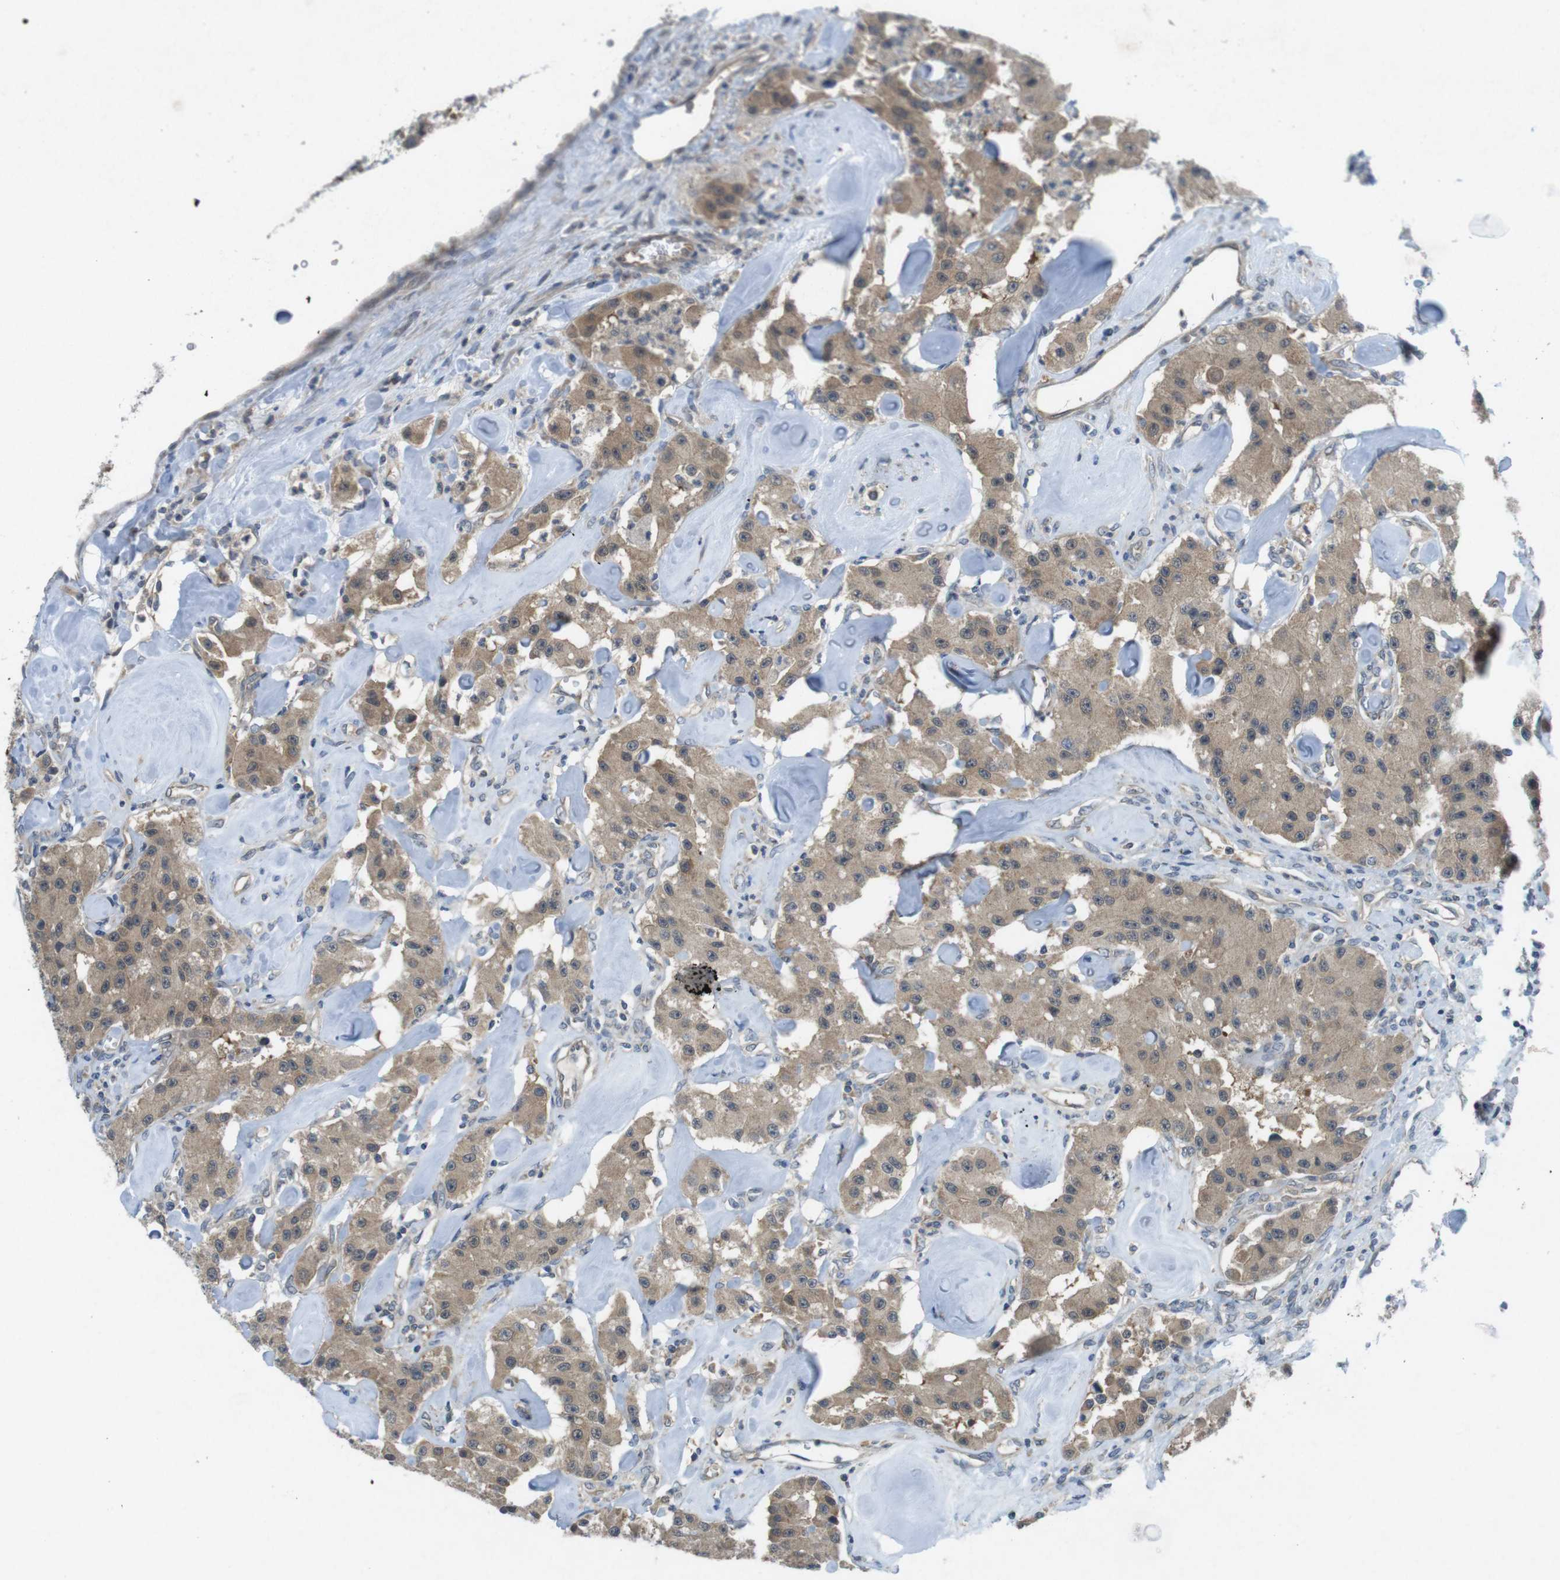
{"staining": {"intensity": "weak", "quantity": ">75%", "location": "cytoplasmic/membranous"}, "tissue": "carcinoid", "cell_type": "Tumor cells", "image_type": "cancer", "snomed": [{"axis": "morphology", "description": "Carcinoid, malignant, NOS"}, {"axis": "topography", "description": "Pancreas"}], "caption": "Immunohistochemical staining of human malignant carcinoid reveals low levels of weak cytoplasmic/membranous protein positivity in approximately >75% of tumor cells.", "gene": "SUGT1", "patient": {"sex": "male", "age": 41}}